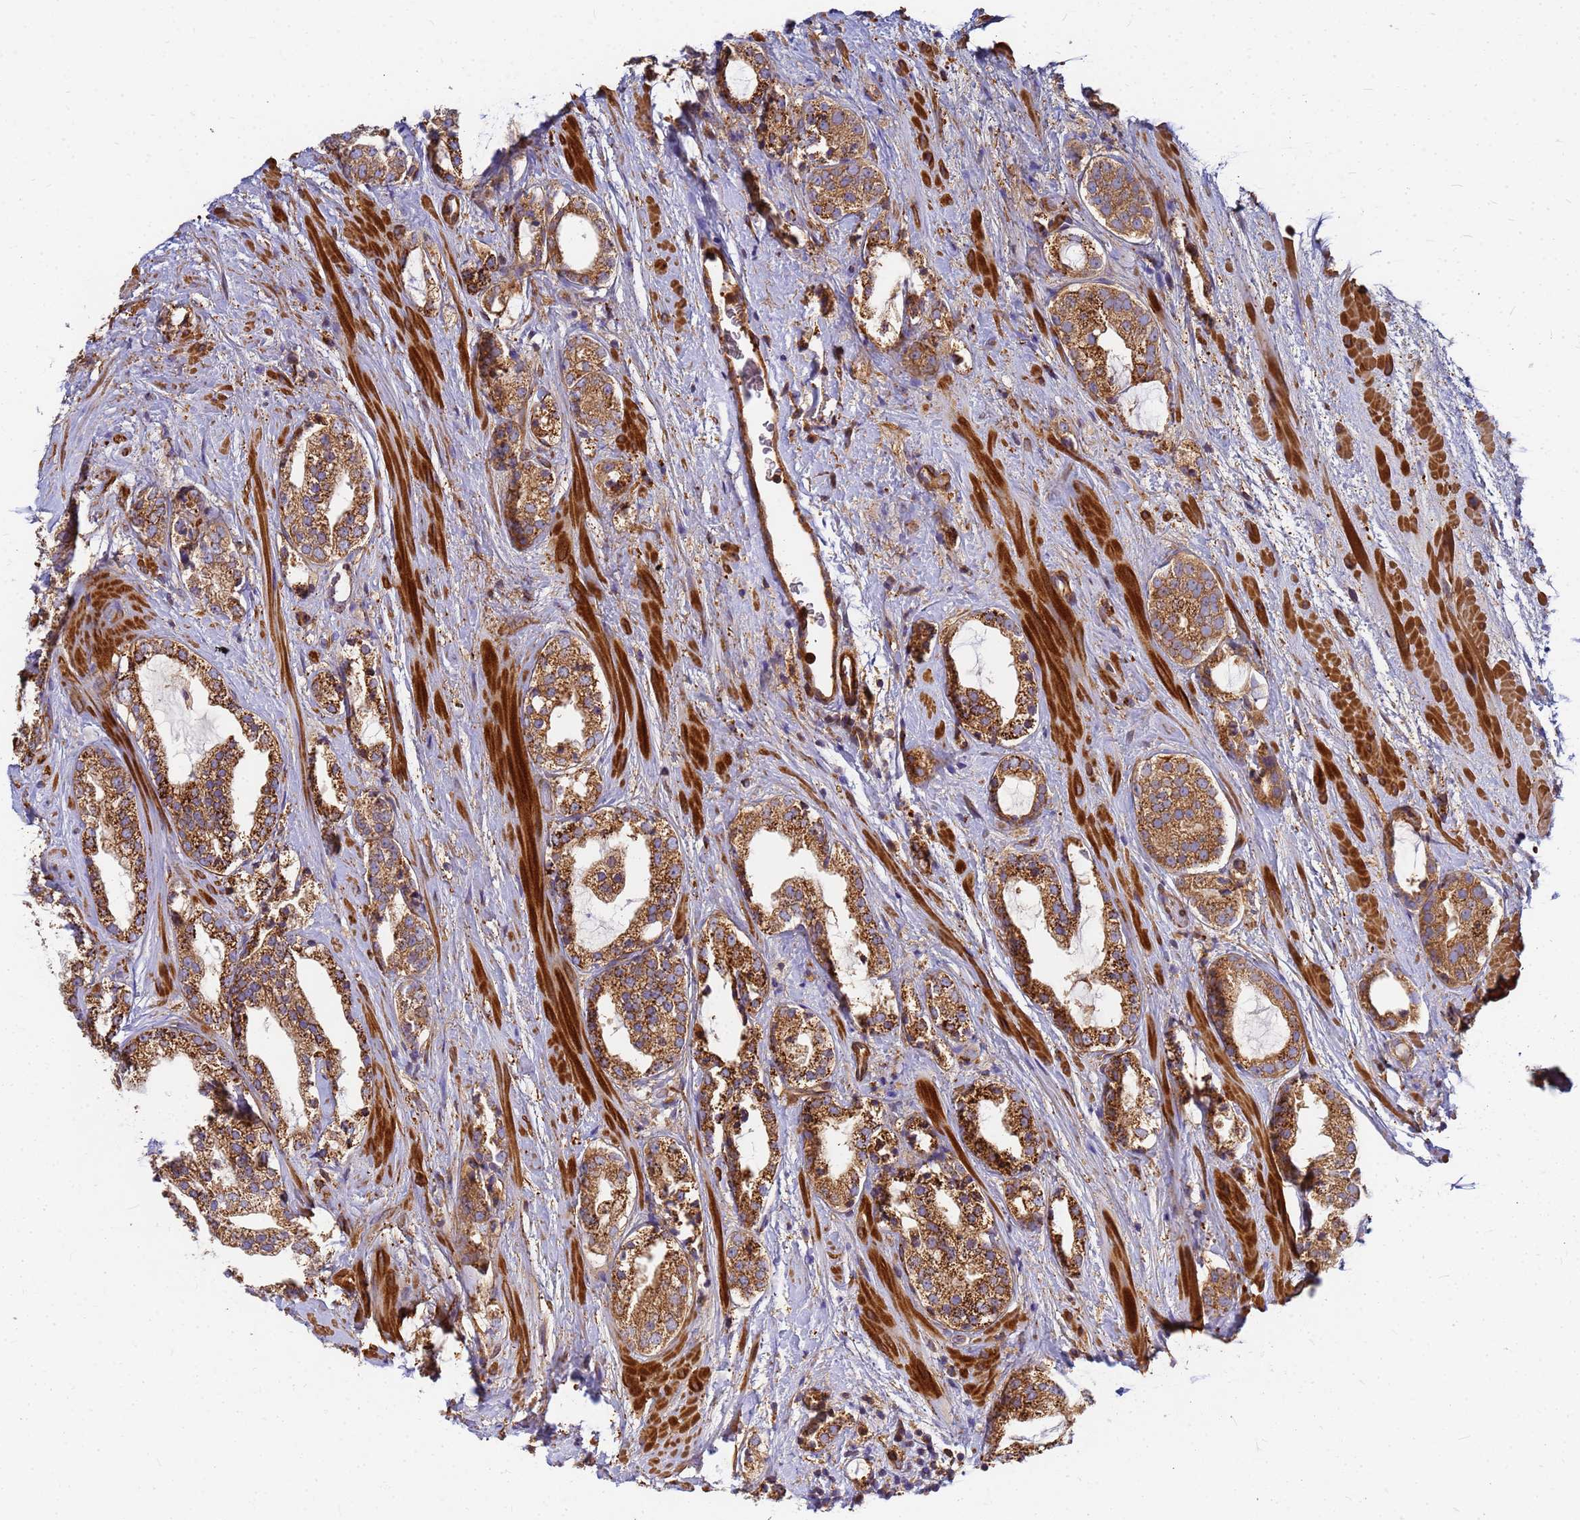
{"staining": {"intensity": "moderate", "quantity": ">75%", "location": "cytoplasmic/membranous"}, "tissue": "prostate cancer", "cell_type": "Tumor cells", "image_type": "cancer", "snomed": [{"axis": "morphology", "description": "Adenocarcinoma, High grade"}, {"axis": "topography", "description": "Prostate"}], "caption": "DAB immunohistochemical staining of human adenocarcinoma (high-grade) (prostate) exhibits moderate cytoplasmic/membranous protein staining in about >75% of tumor cells.", "gene": "C2CD5", "patient": {"sex": "male", "age": 64}}